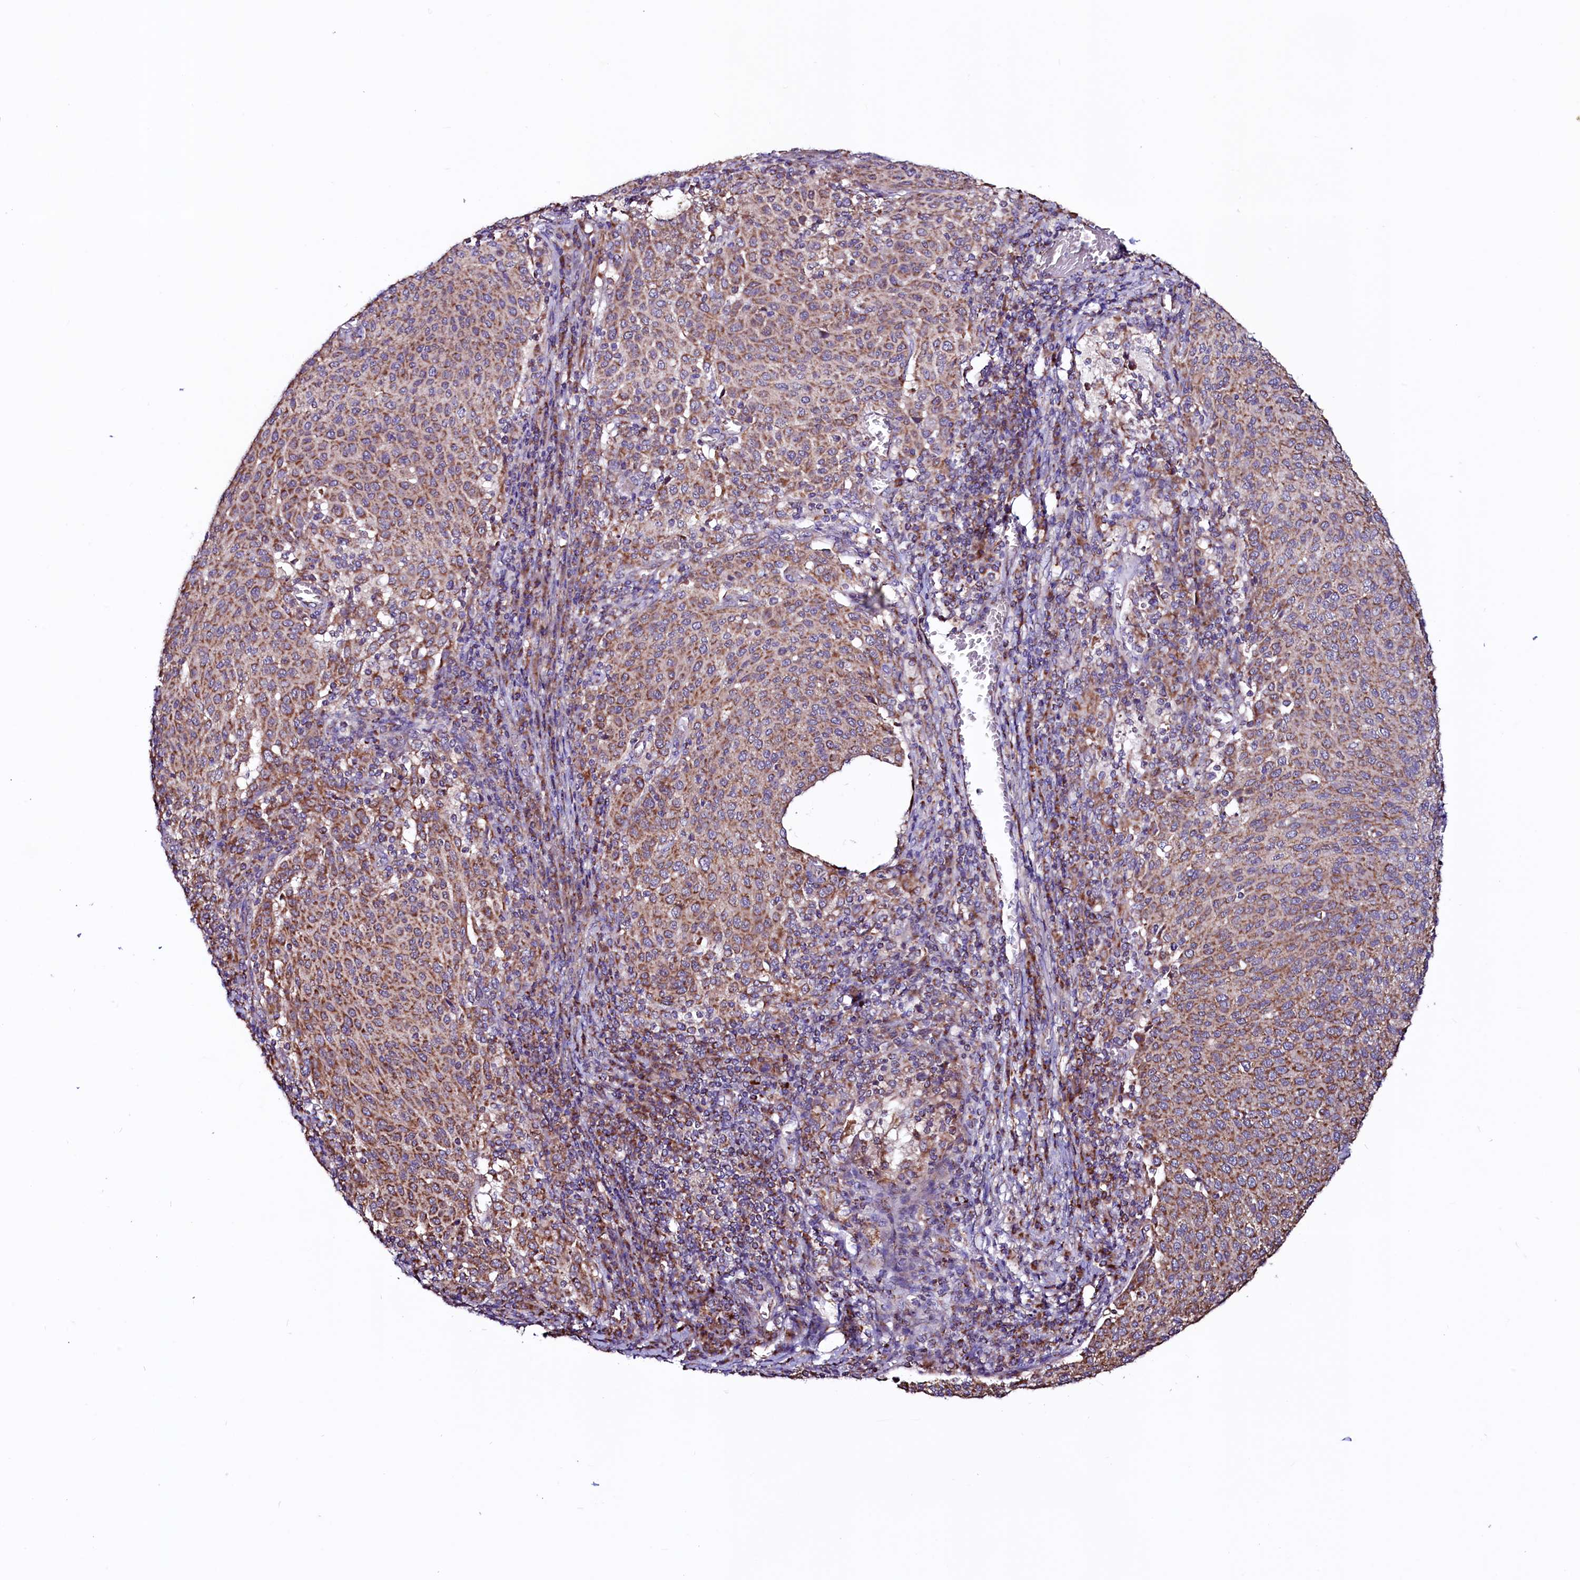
{"staining": {"intensity": "moderate", "quantity": ">75%", "location": "cytoplasmic/membranous"}, "tissue": "cervical cancer", "cell_type": "Tumor cells", "image_type": "cancer", "snomed": [{"axis": "morphology", "description": "Squamous cell carcinoma, NOS"}, {"axis": "topography", "description": "Cervix"}], "caption": "IHC photomicrograph of human squamous cell carcinoma (cervical) stained for a protein (brown), which reveals medium levels of moderate cytoplasmic/membranous positivity in about >75% of tumor cells.", "gene": "STARD5", "patient": {"sex": "female", "age": 46}}